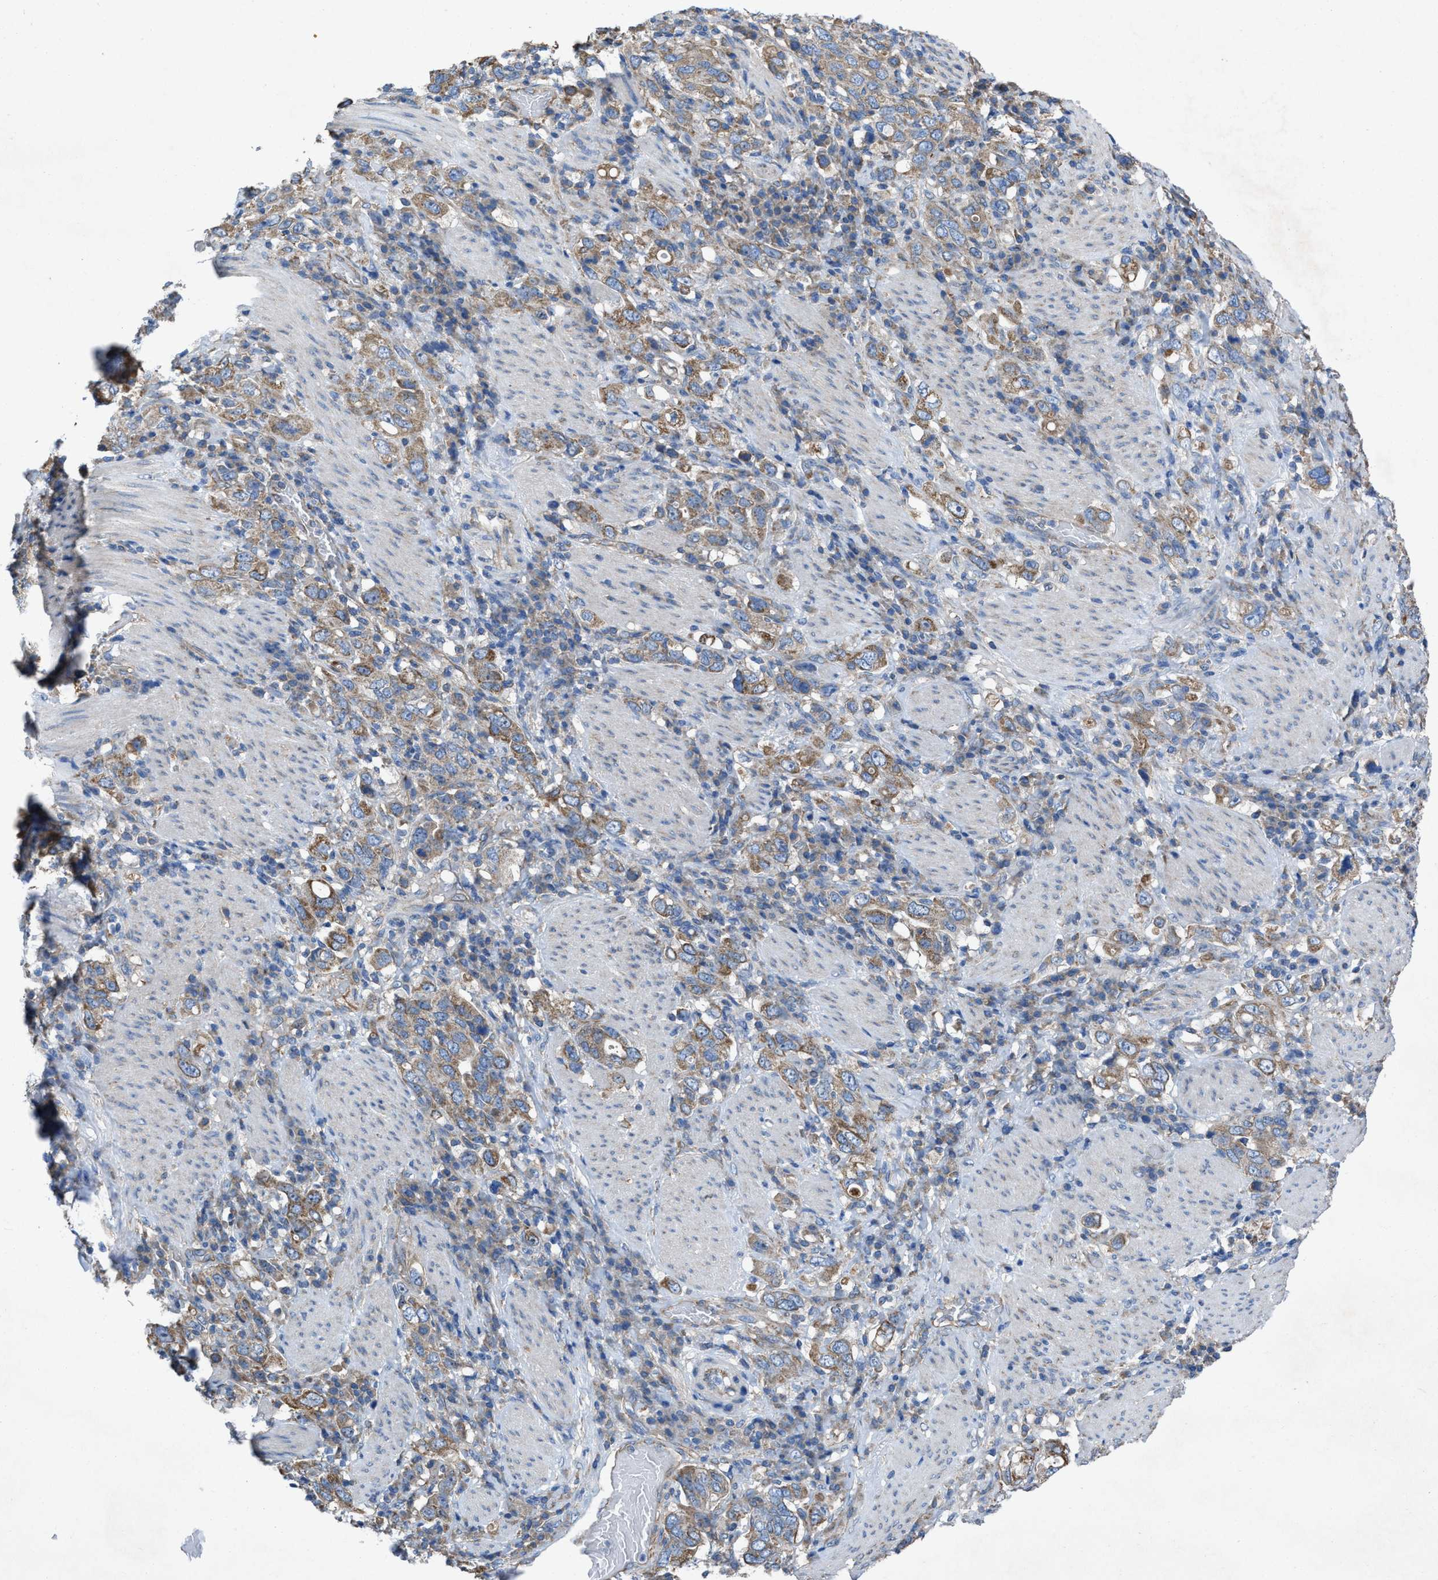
{"staining": {"intensity": "moderate", "quantity": ">75%", "location": "cytoplasmic/membranous"}, "tissue": "stomach cancer", "cell_type": "Tumor cells", "image_type": "cancer", "snomed": [{"axis": "morphology", "description": "Adenocarcinoma, NOS"}, {"axis": "topography", "description": "Stomach, upper"}], "caption": "Approximately >75% of tumor cells in human stomach cancer exhibit moderate cytoplasmic/membranous protein staining as visualized by brown immunohistochemical staining.", "gene": "DOLPP1", "patient": {"sex": "male", "age": 62}}